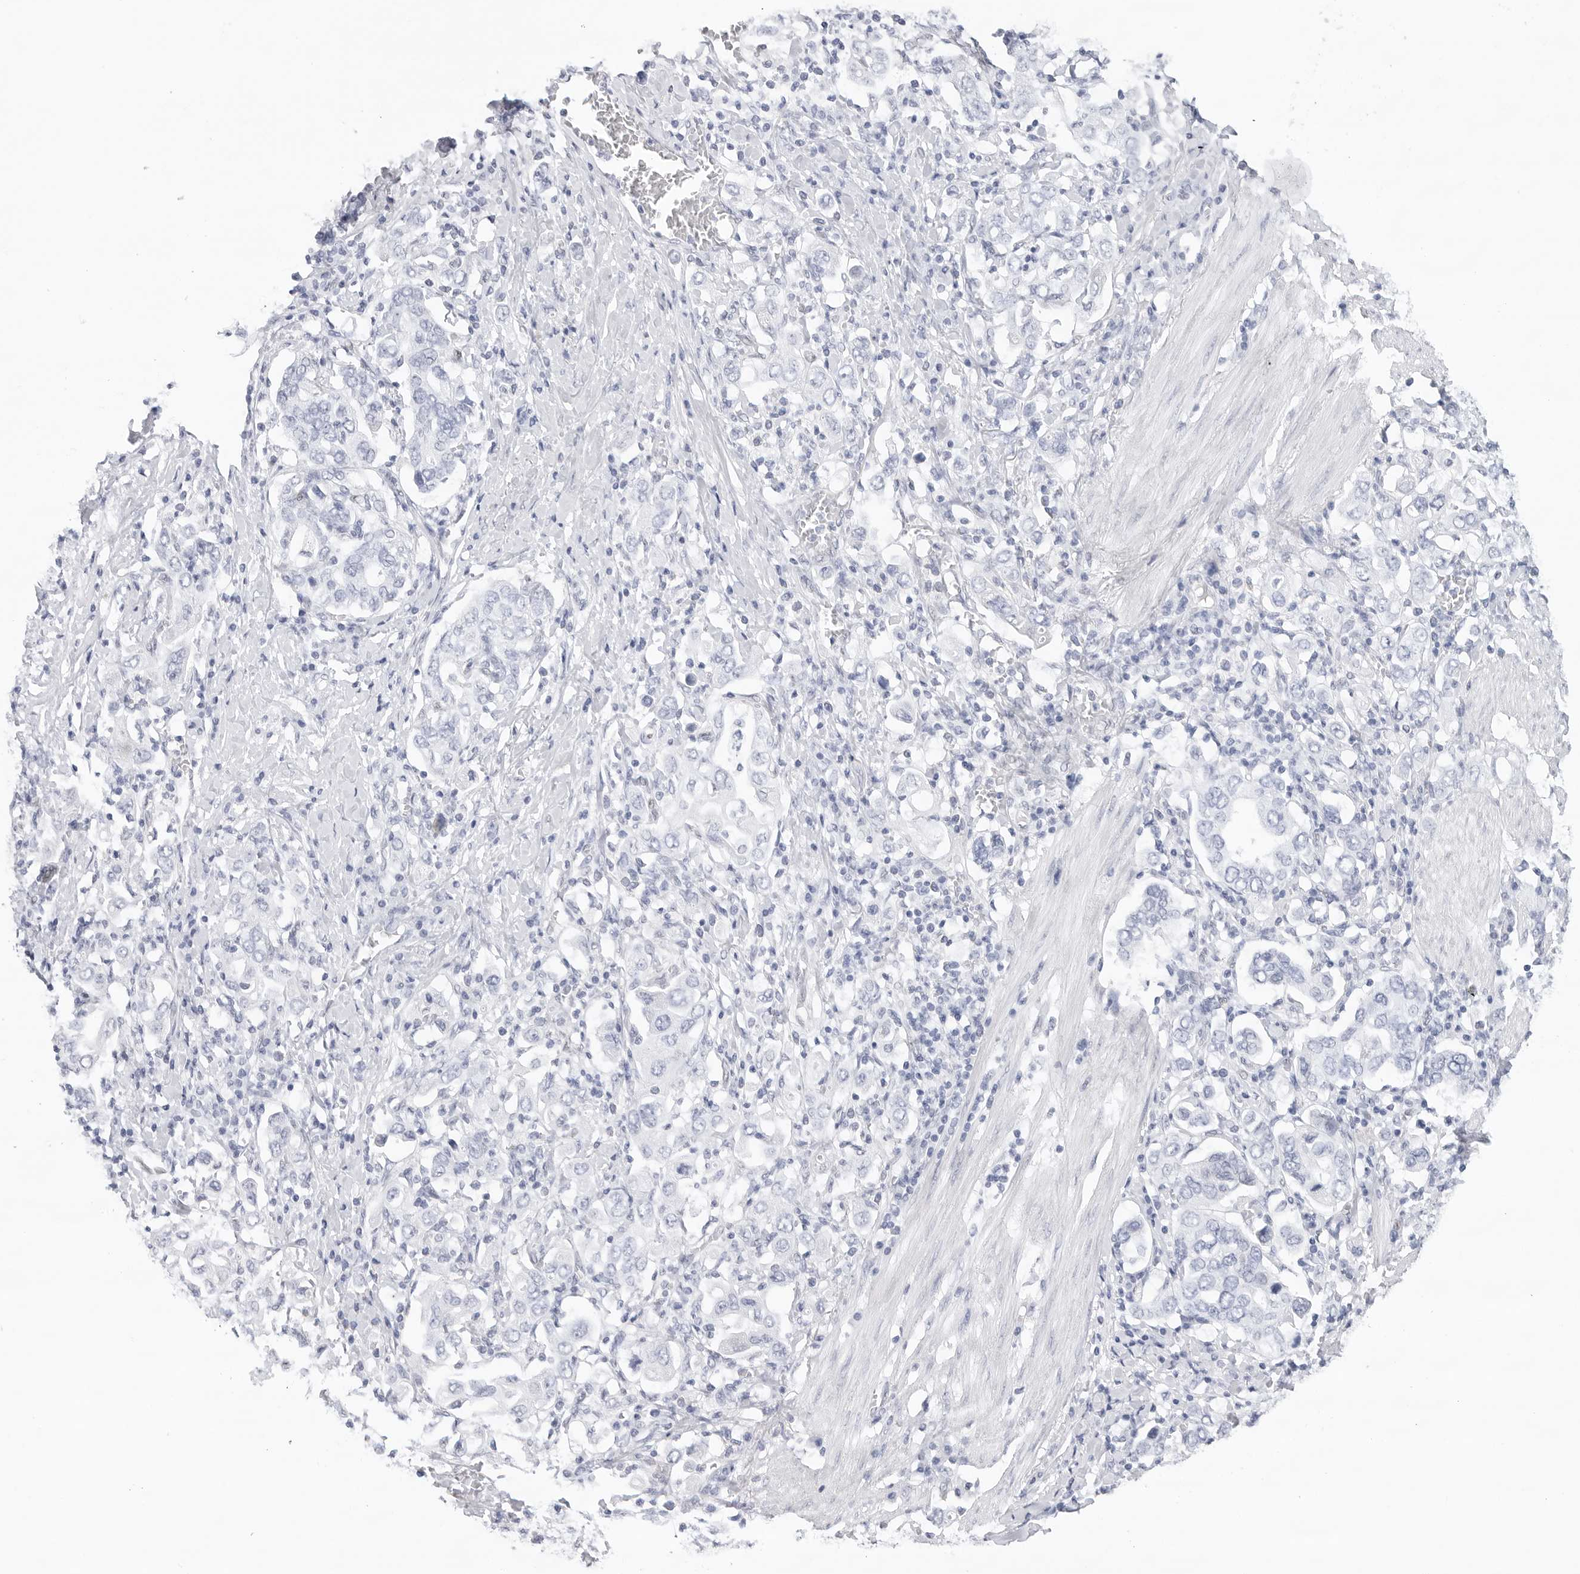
{"staining": {"intensity": "negative", "quantity": "none", "location": "none"}, "tissue": "stomach cancer", "cell_type": "Tumor cells", "image_type": "cancer", "snomed": [{"axis": "morphology", "description": "Adenocarcinoma, NOS"}, {"axis": "topography", "description": "Stomach, upper"}], "caption": "Immunohistochemistry image of human stomach adenocarcinoma stained for a protein (brown), which exhibits no staining in tumor cells.", "gene": "SLC19A1", "patient": {"sex": "male", "age": 62}}